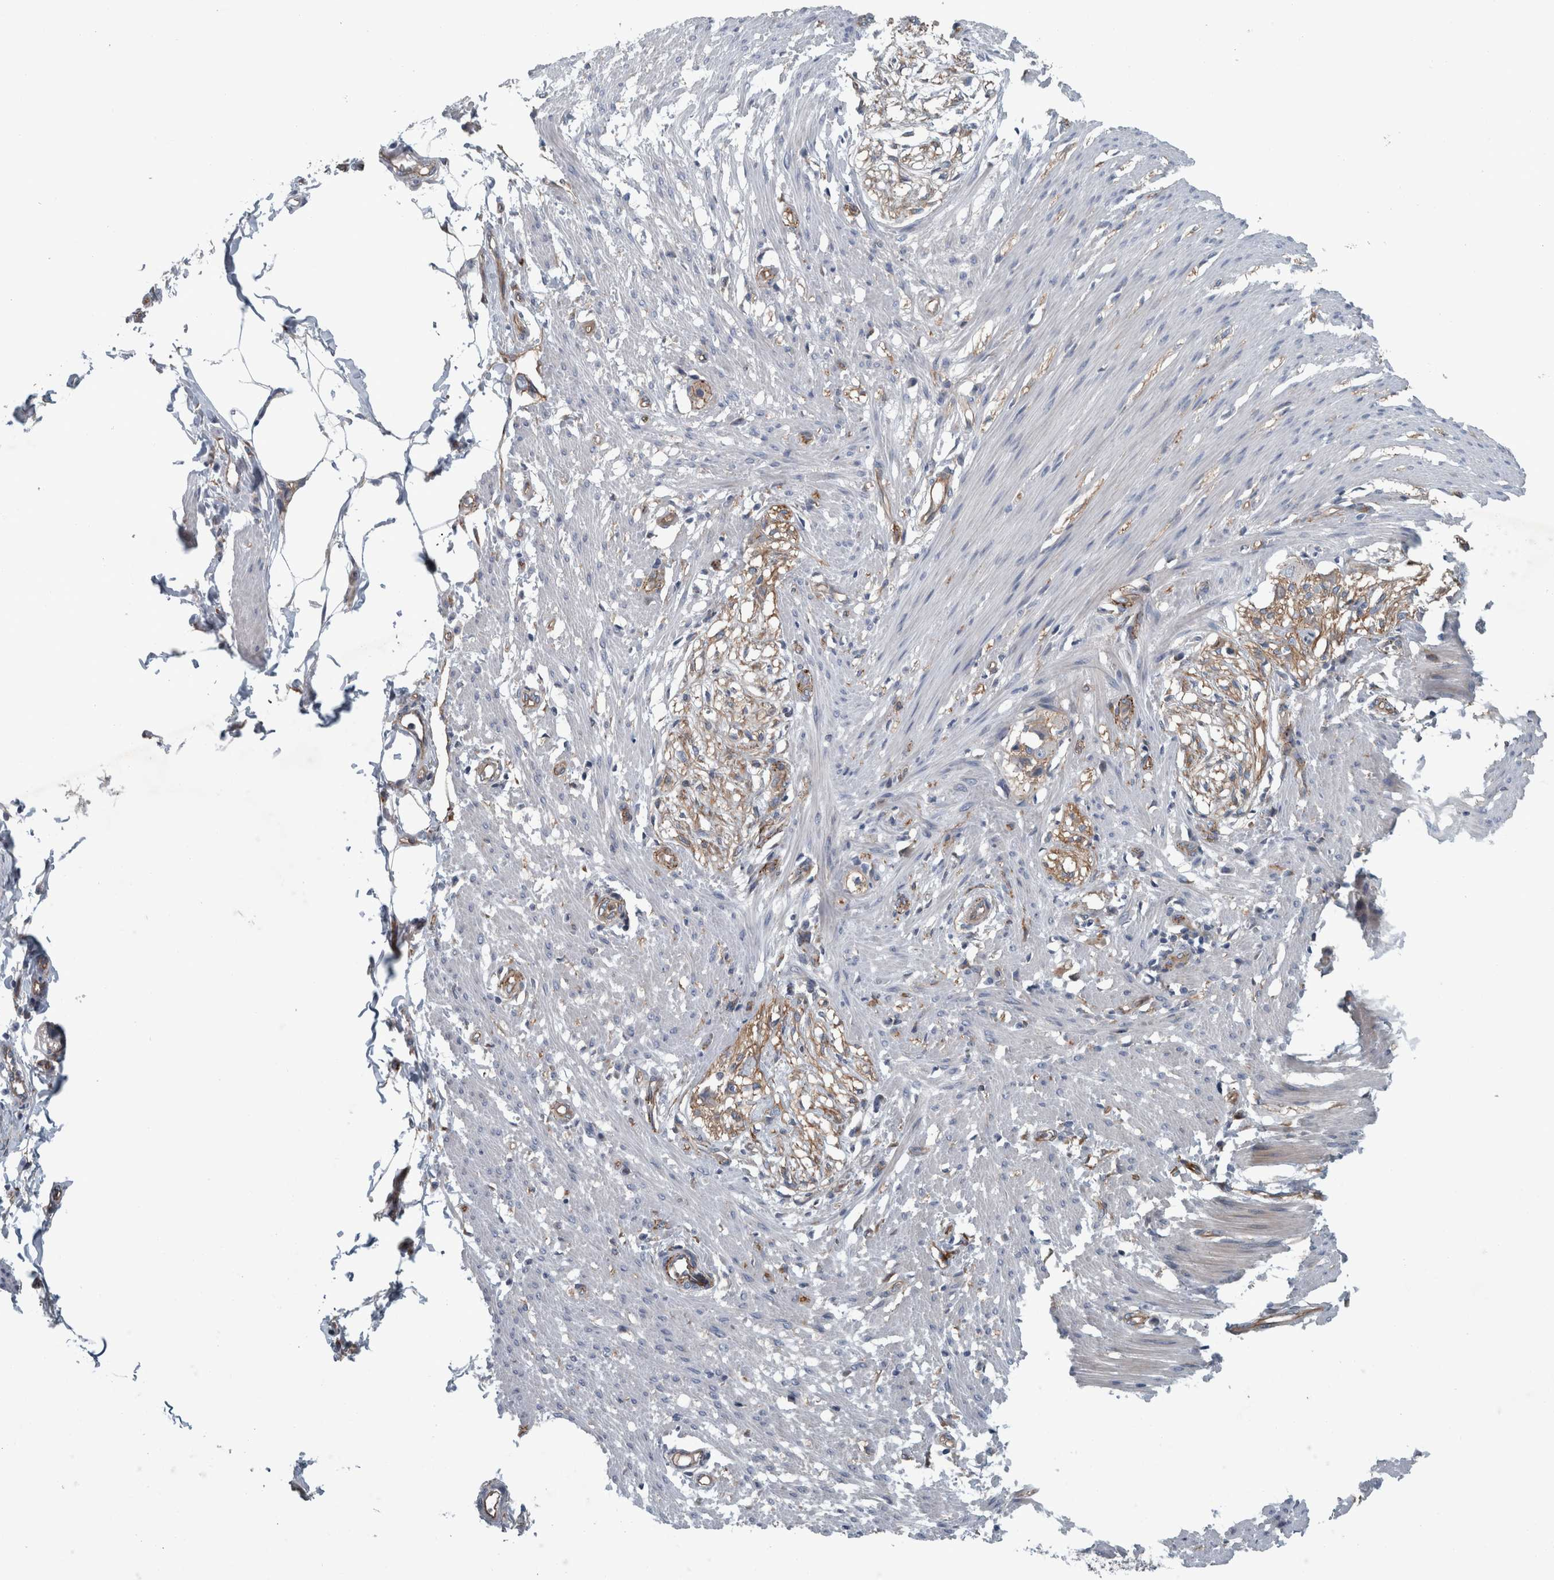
{"staining": {"intensity": "negative", "quantity": "none", "location": "none"}, "tissue": "smooth muscle", "cell_type": "Smooth muscle cells", "image_type": "normal", "snomed": [{"axis": "morphology", "description": "Normal tissue, NOS"}, {"axis": "morphology", "description": "Adenocarcinoma, NOS"}, {"axis": "topography", "description": "Smooth muscle"}, {"axis": "topography", "description": "Colon"}], "caption": "Protein analysis of normal smooth muscle displays no significant expression in smooth muscle cells.", "gene": "GLT8D2", "patient": {"sex": "male", "age": 14}}